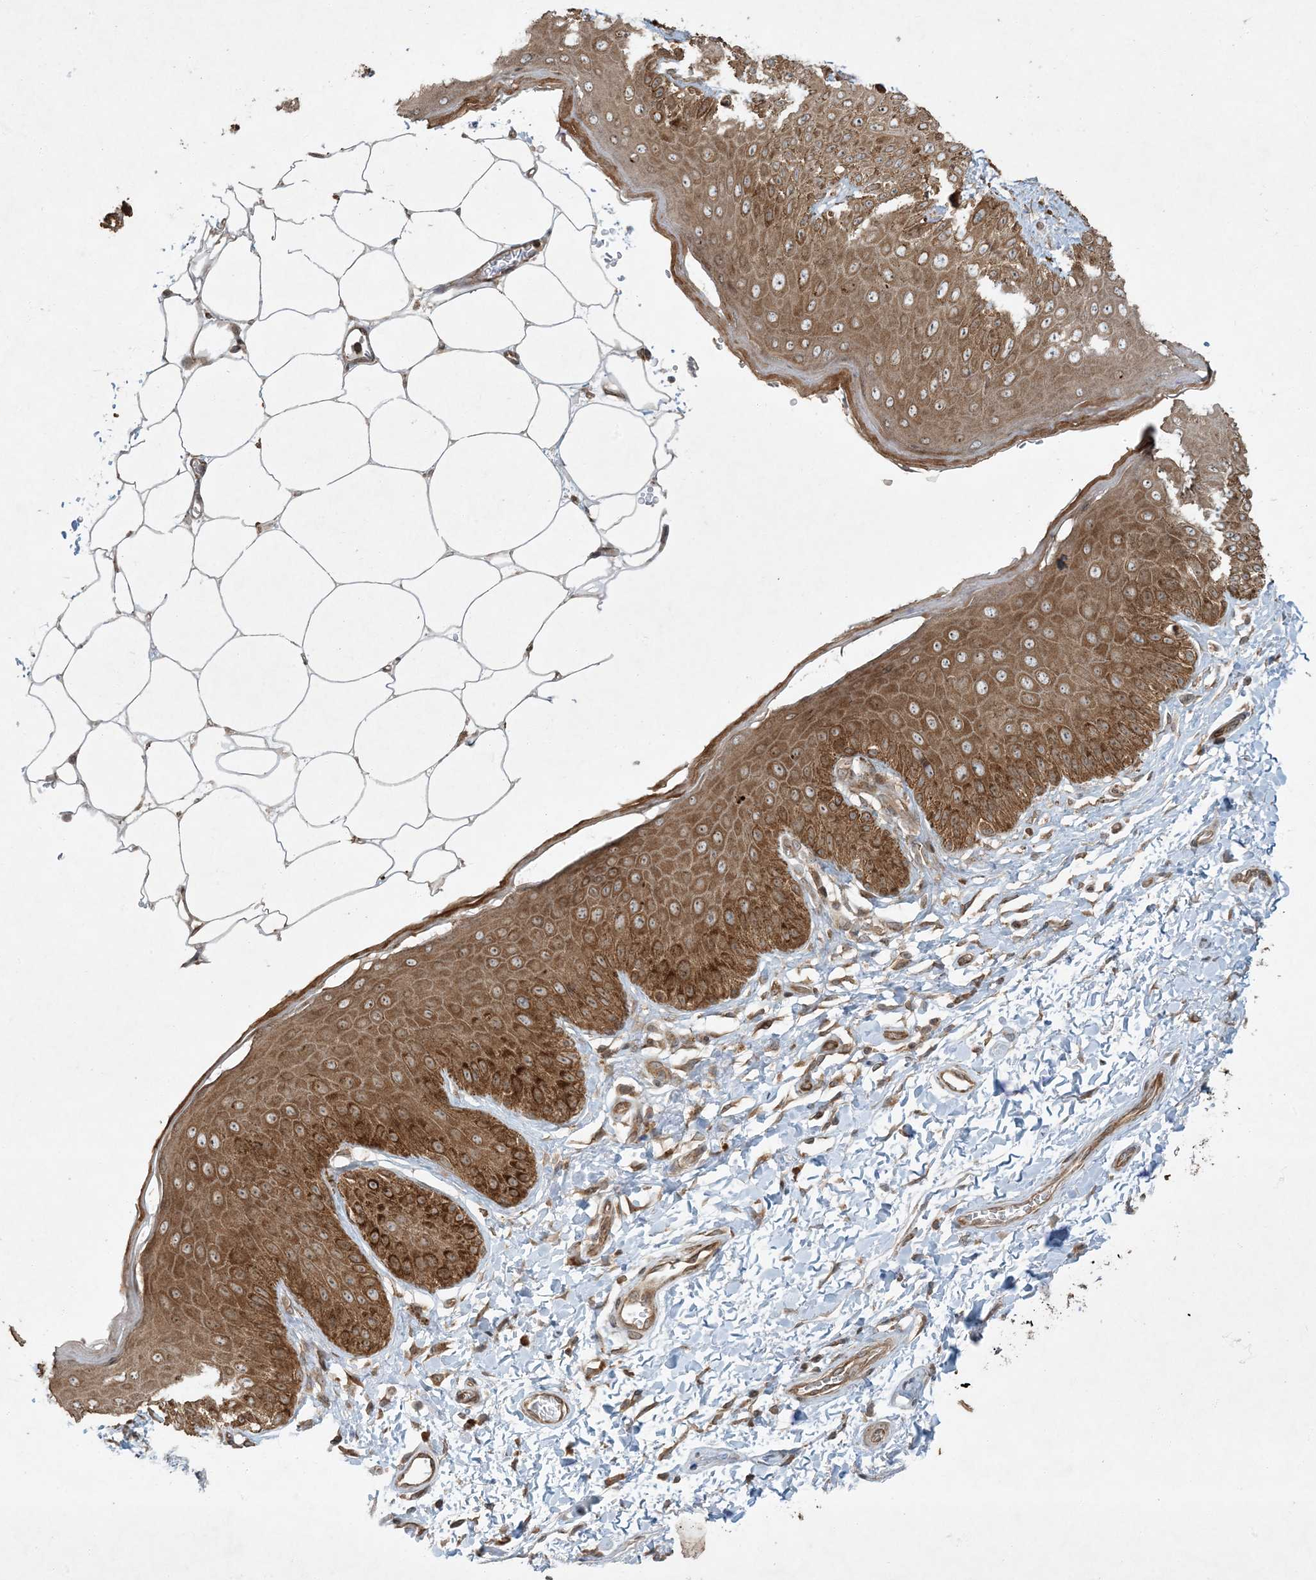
{"staining": {"intensity": "strong", "quantity": ">75%", "location": "cytoplasmic/membranous"}, "tissue": "skin", "cell_type": "Epidermal cells", "image_type": "normal", "snomed": [{"axis": "morphology", "description": "Normal tissue, NOS"}, {"axis": "topography", "description": "Anal"}], "caption": "The photomicrograph exhibits immunohistochemical staining of benign skin. There is strong cytoplasmic/membranous positivity is present in about >75% of epidermal cells.", "gene": "COMMD8", "patient": {"sex": "male", "age": 44}}